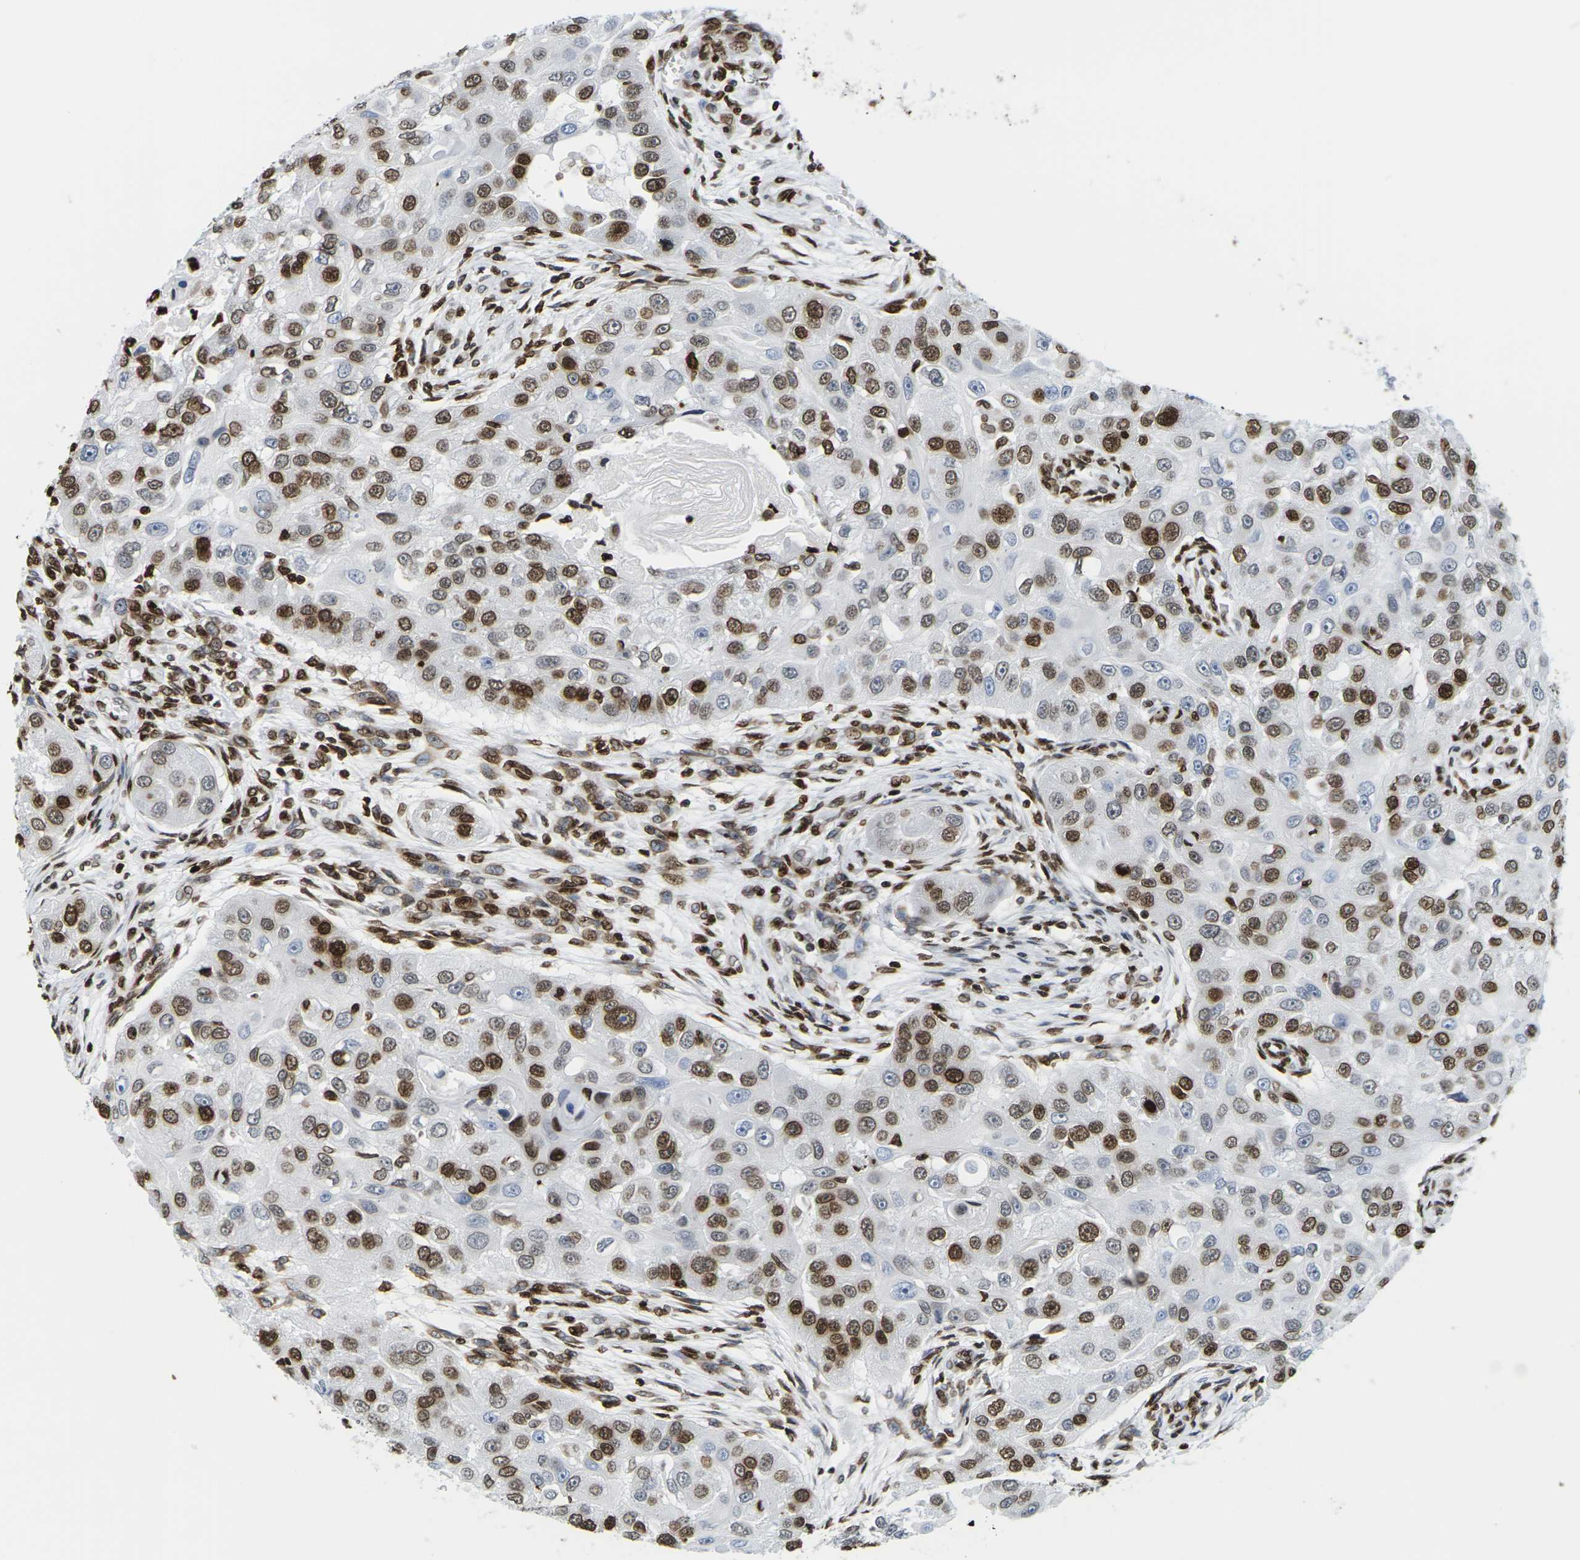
{"staining": {"intensity": "strong", "quantity": "25%-75%", "location": "cytoplasmic/membranous,nuclear"}, "tissue": "head and neck cancer", "cell_type": "Tumor cells", "image_type": "cancer", "snomed": [{"axis": "morphology", "description": "Normal tissue, NOS"}, {"axis": "morphology", "description": "Squamous cell carcinoma, NOS"}, {"axis": "topography", "description": "Skeletal muscle"}, {"axis": "topography", "description": "Head-Neck"}], "caption": "Strong cytoplasmic/membranous and nuclear expression is present in about 25%-75% of tumor cells in head and neck squamous cell carcinoma.", "gene": "H2AC21", "patient": {"sex": "male", "age": 51}}